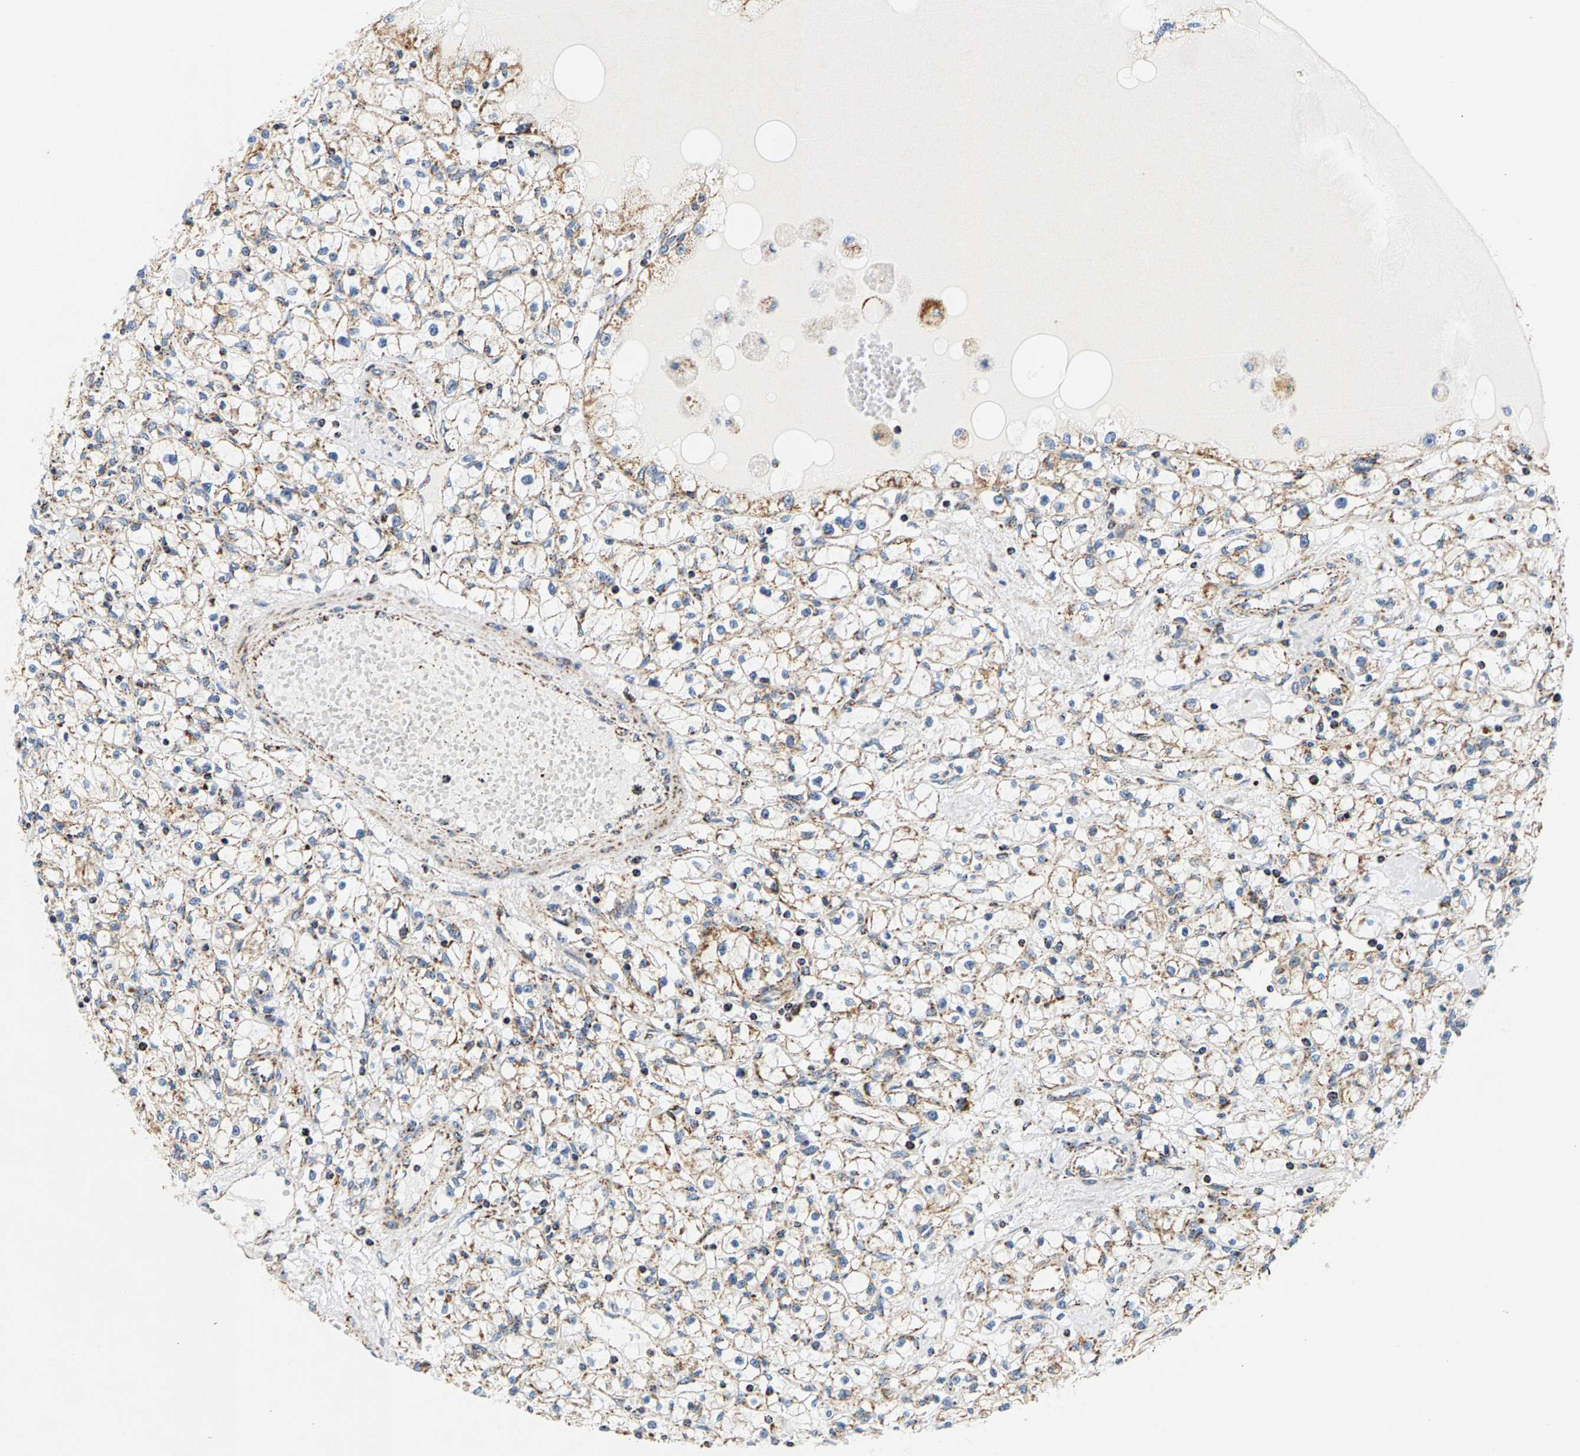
{"staining": {"intensity": "moderate", "quantity": ">75%", "location": "cytoplasmic/membranous"}, "tissue": "renal cancer", "cell_type": "Tumor cells", "image_type": "cancer", "snomed": [{"axis": "morphology", "description": "Adenocarcinoma, NOS"}, {"axis": "topography", "description": "Kidney"}], "caption": "A photomicrograph of renal cancer (adenocarcinoma) stained for a protein demonstrates moderate cytoplasmic/membranous brown staining in tumor cells.", "gene": "PDE1A", "patient": {"sex": "male", "age": 56}}